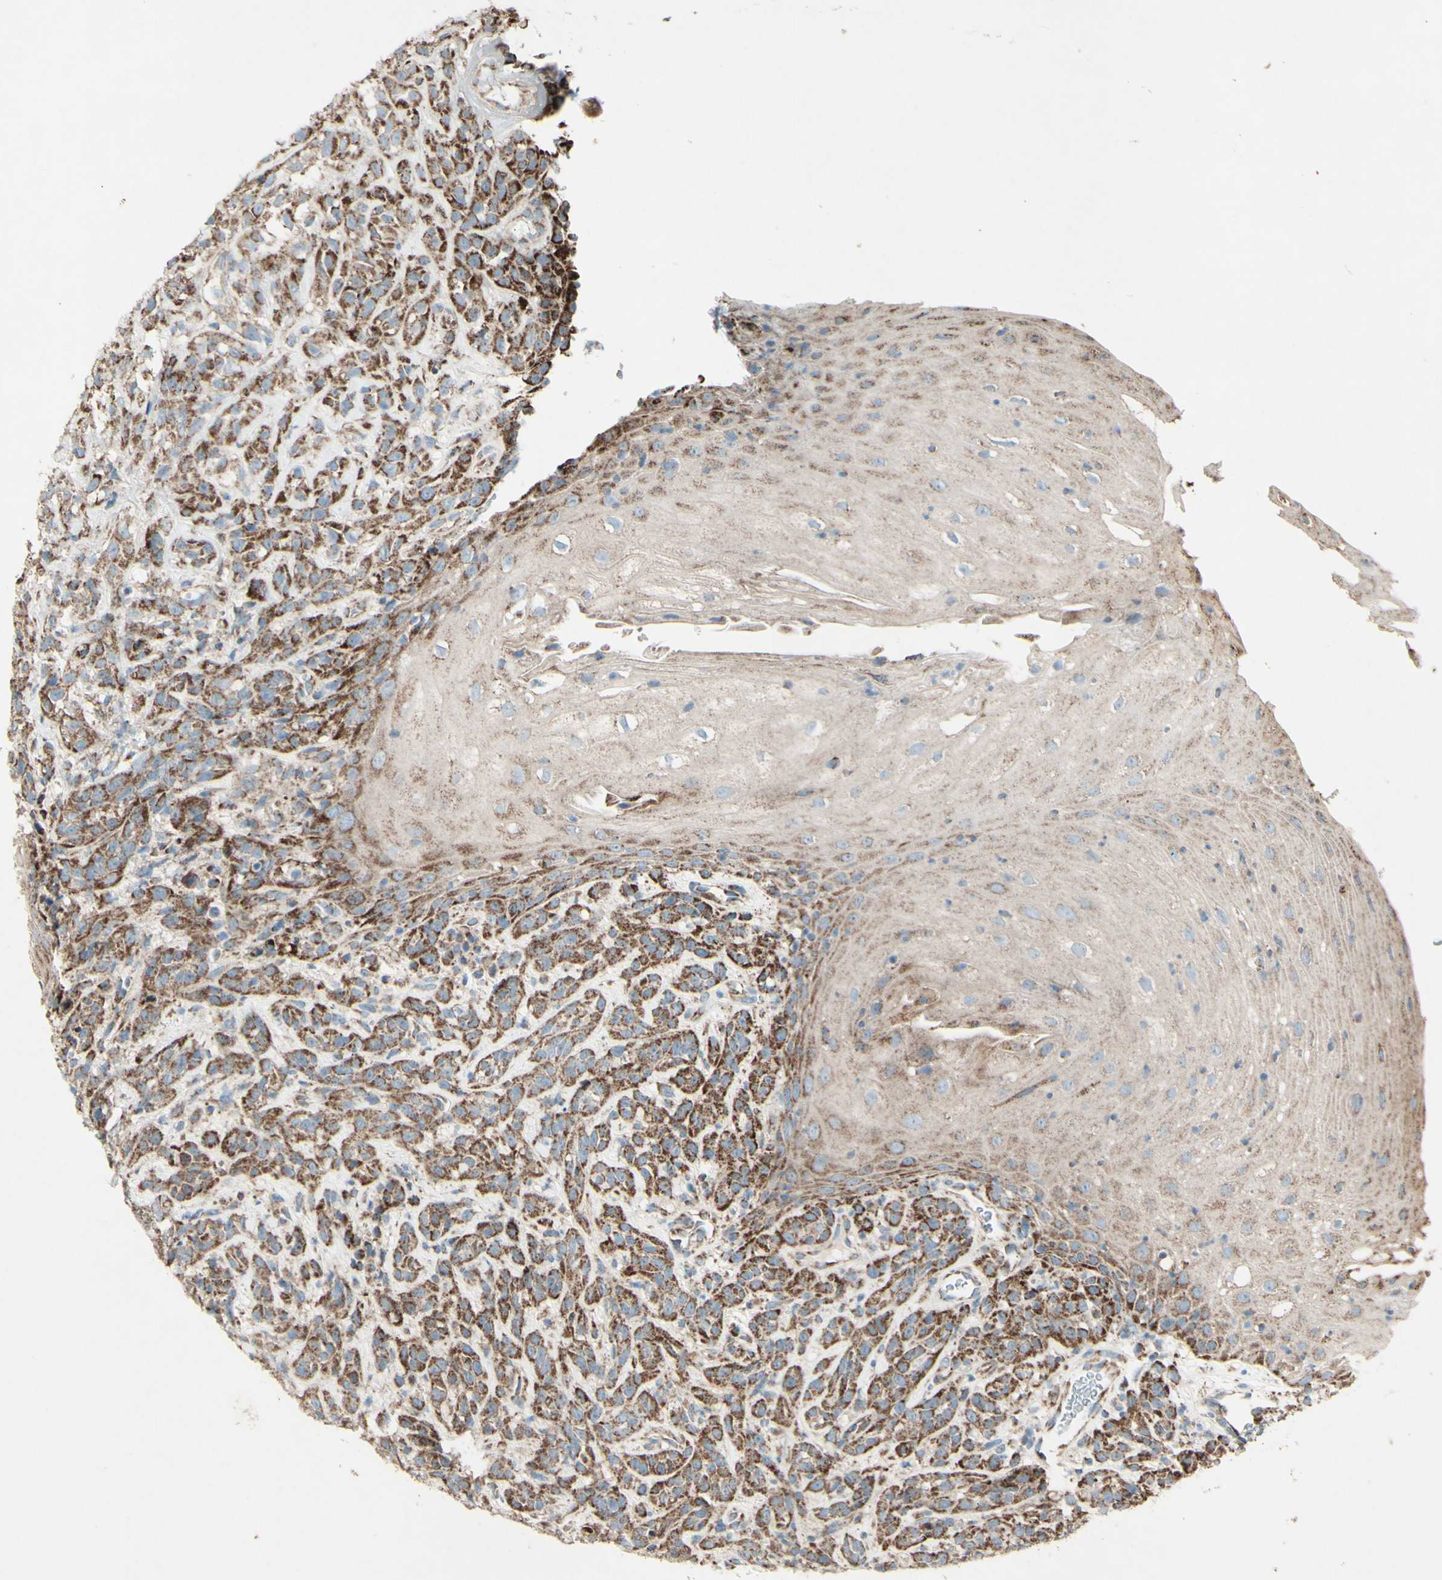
{"staining": {"intensity": "strong", "quantity": ">75%", "location": "cytoplasmic/membranous"}, "tissue": "head and neck cancer", "cell_type": "Tumor cells", "image_type": "cancer", "snomed": [{"axis": "morphology", "description": "Normal tissue, NOS"}, {"axis": "morphology", "description": "Squamous cell carcinoma, NOS"}, {"axis": "topography", "description": "Cartilage tissue"}, {"axis": "topography", "description": "Head-Neck"}], "caption": "Immunohistochemistry image of human squamous cell carcinoma (head and neck) stained for a protein (brown), which reveals high levels of strong cytoplasmic/membranous positivity in approximately >75% of tumor cells.", "gene": "RHOT1", "patient": {"sex": "male", "age": 62}}